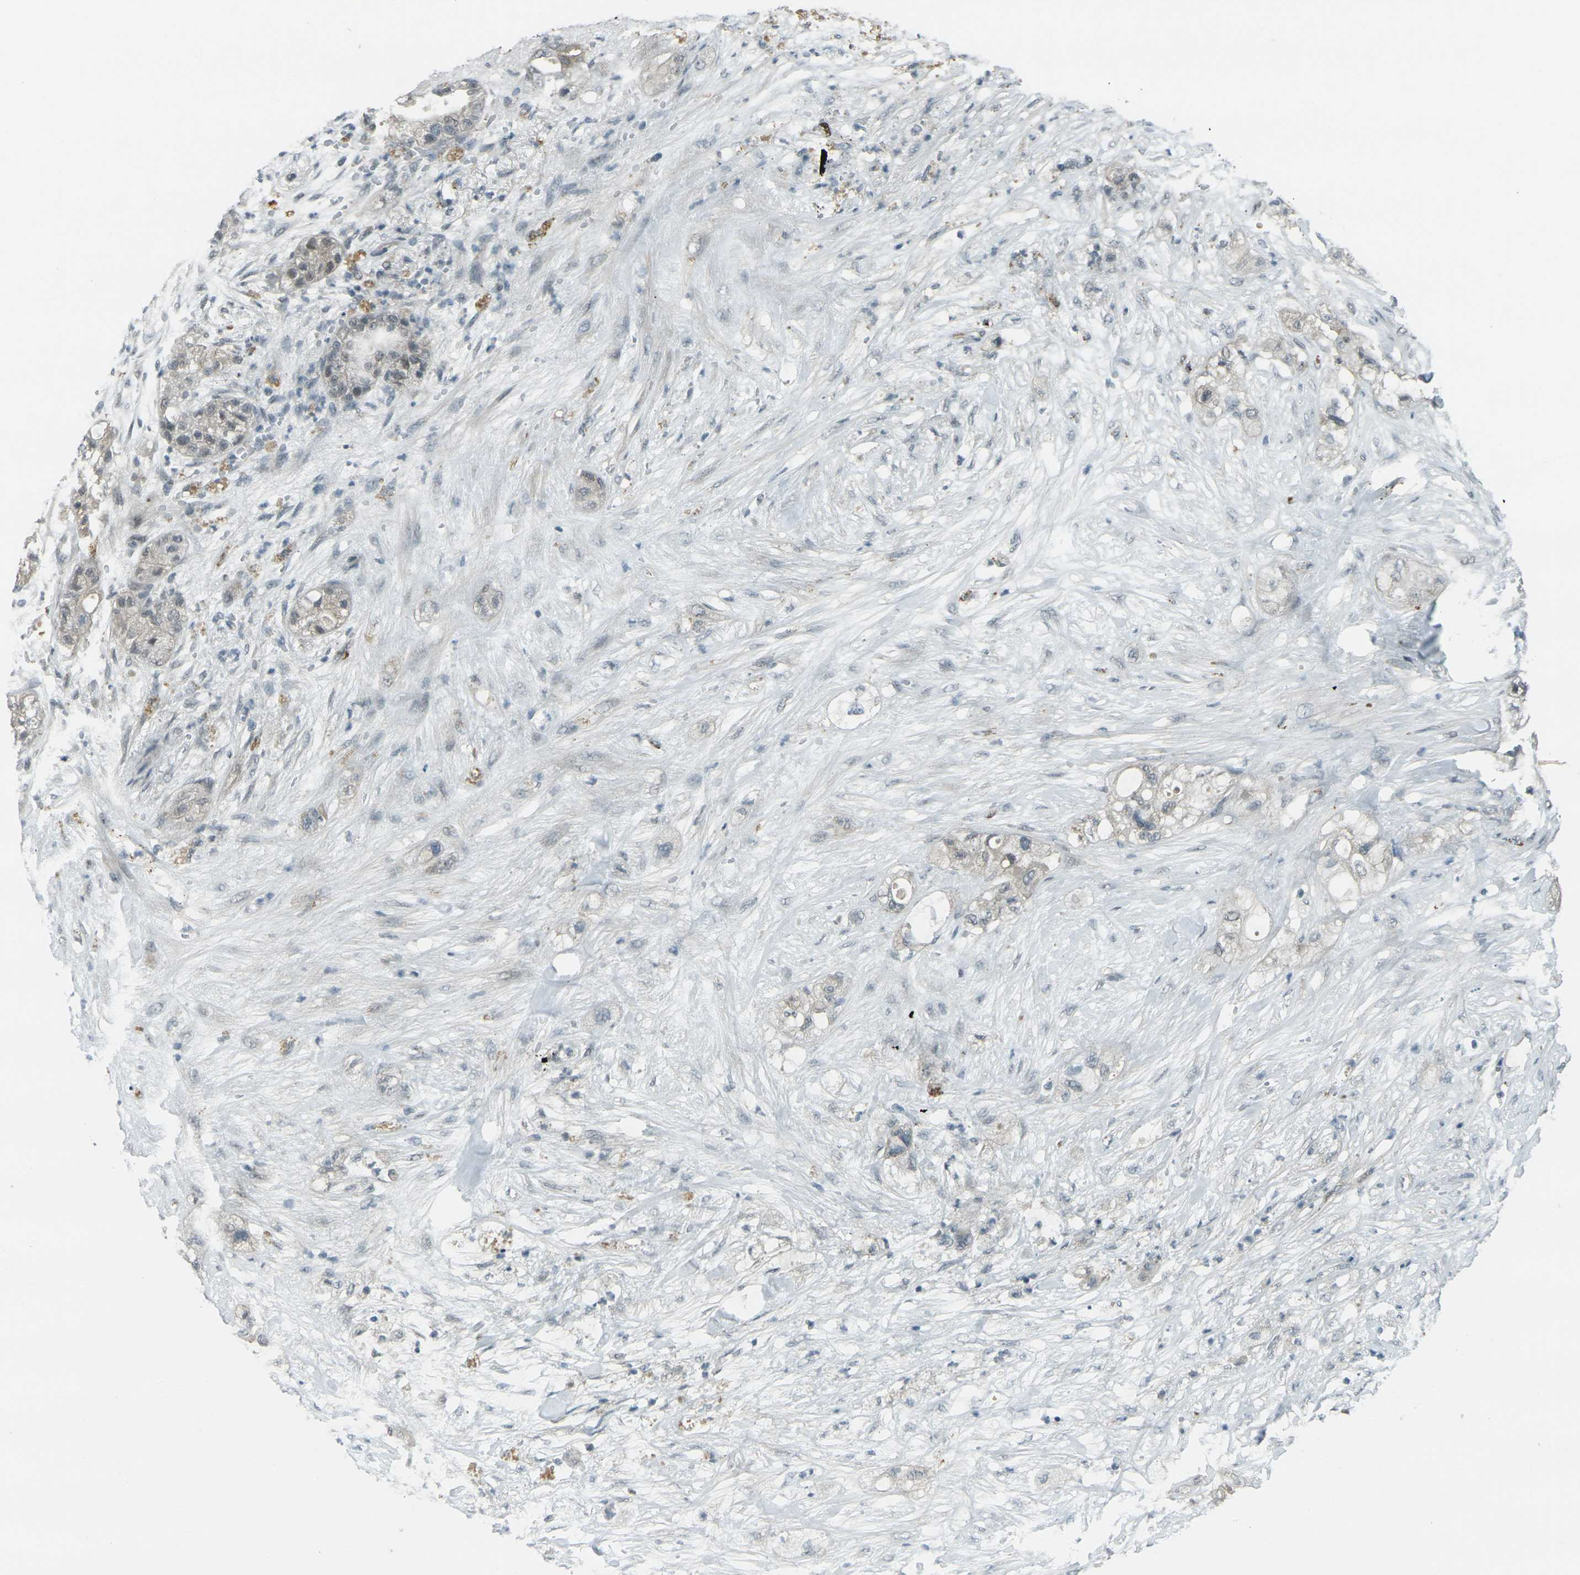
{"staining": {"intensity": "weak", "quantity": "<25%", "location": "cytoplasmic/membranous"}, "tissue": "pancreatic cancer", "cell_type": "Tumor cells", "image_type": "cancer", "snomed": [{"axis": "morphology", "description": "Adenocarcinoma, NOS"}, {"axis": "topography", "description": "Pancreas"}], "caption": "An immunohistochemistry (IHC) image of pancreatic cancer (adenocarcinoma) is shown. There is no staining in tumor cells of pancreatic cancer (adenocarcinoma). (Brightfield microscopy of DAB (3,3'-diaminobenzidine) IHC at high magnification).", "gene": "GPR19", "patient": {"sex": "female", "age": 78}}